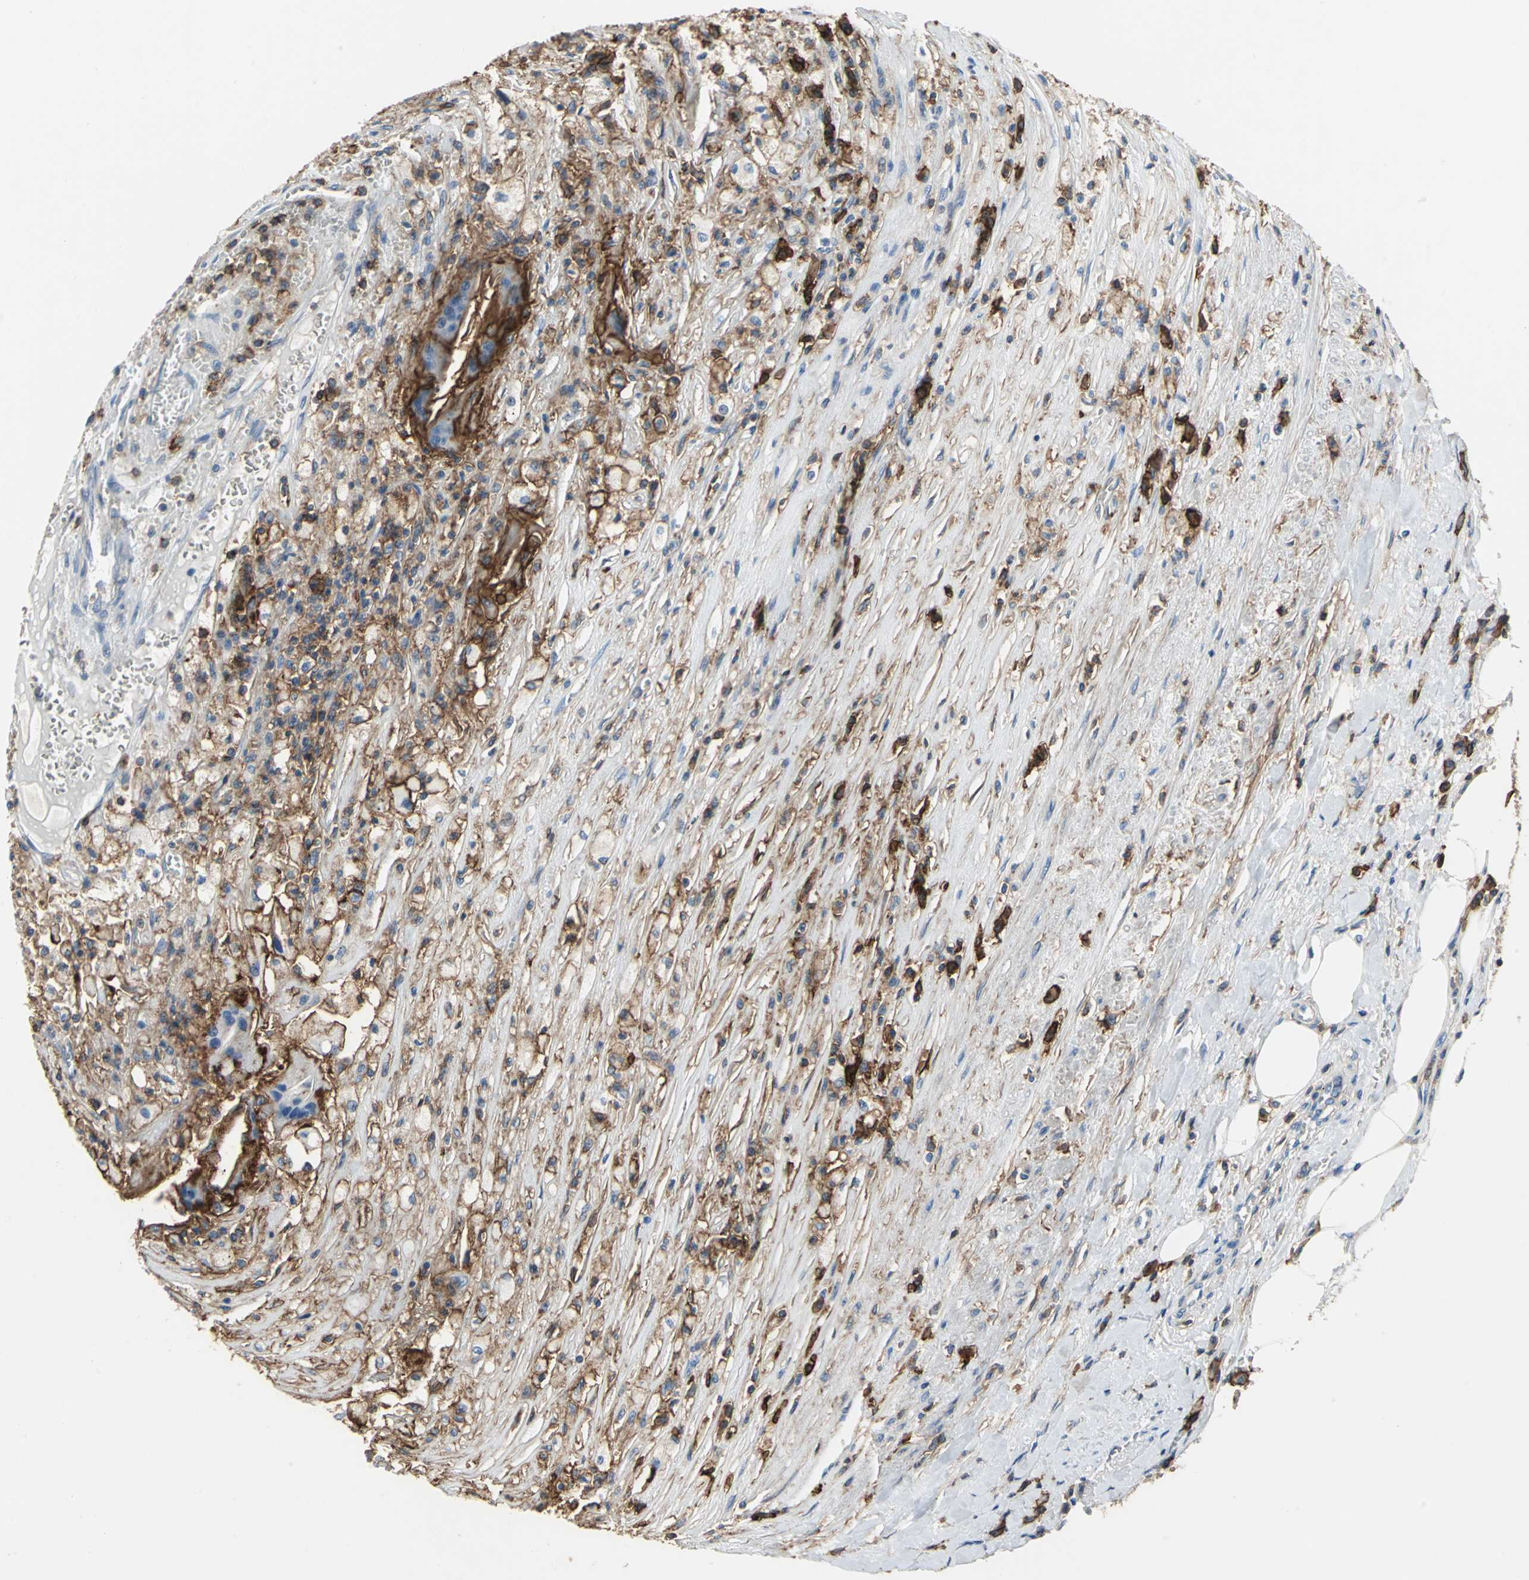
{"staining": {"intensity": "moderate", "quantity": "25%-75%", "location": "cytoplasmic/membranous"}, "tissue": "renal cancer", "cell_type": "Tumor cells", "image_type": "cancer", "snomed": [{"axis": "morphology", "description": "Normal tissue, NOS"}, {"axis": "morphology", "description": "Adenocarcinoma, NOS"}, {"axis": "topography", "description": "Kidney"}], "caption": "The histopathology image demonstrates staining of renal adenocarcinoma, revealing moderate cytoplasmic/membranous protein positivity (brown color) within tumor cells. The staining was performed using DAB, with brown indicating positive protein expression. Nuclei are stained blue with hematoxylin.", "gene": "CD44", "patient": {"sex": "male", "age": 71}}